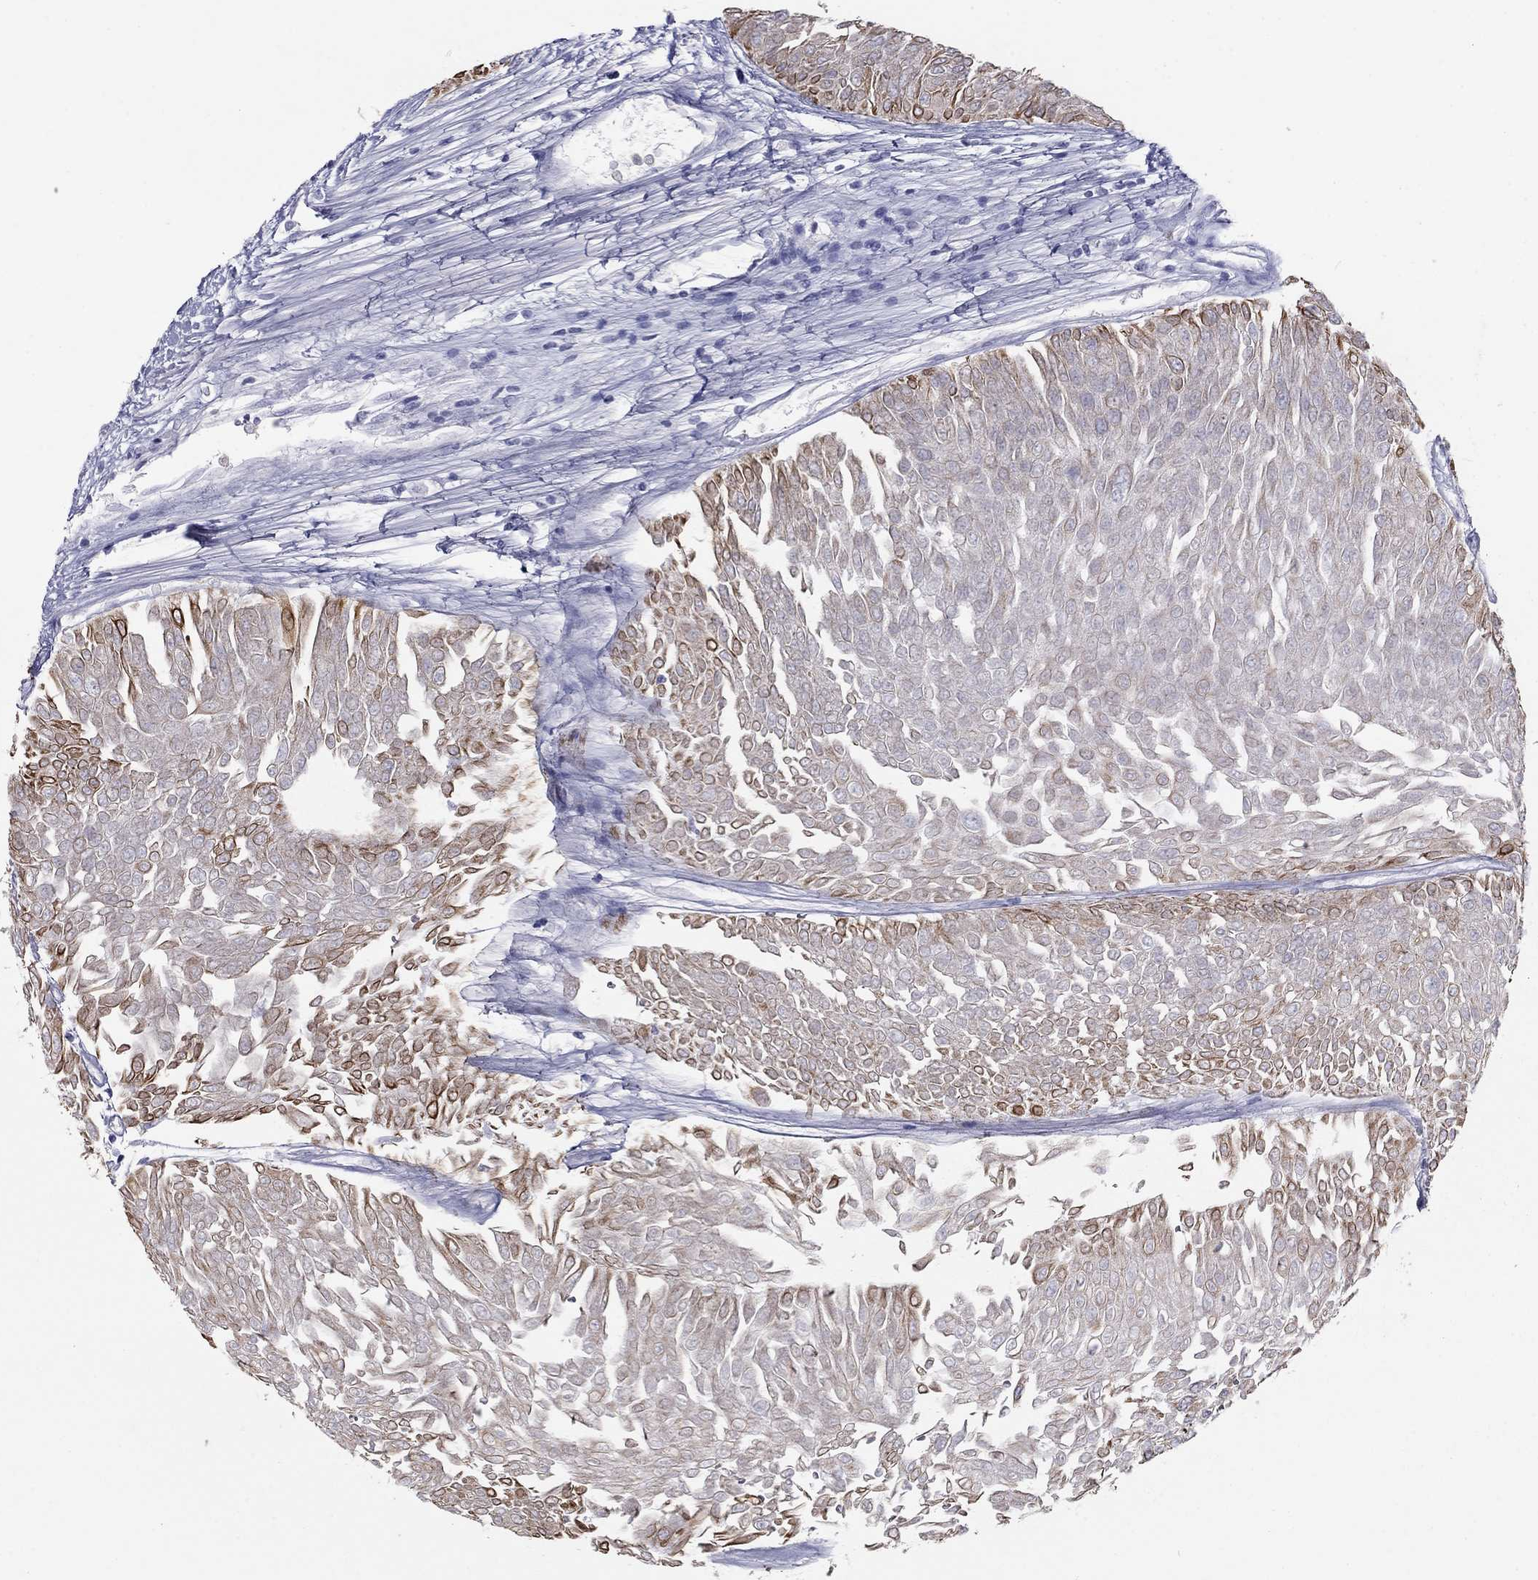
{"staining": {"intensity": "strong", "quantity": "<25%", "location": "cytoplasmic/membranous"}, "tissue": "urothelial cancer", "cell_type": "Tumor cells", "image_type": "cancer", "snomed": [{"axis": "morphology", "description": "Urothelial carcinoma, Low grade"}, {"axis": "topography", "description": "Urinary bladder"}], "caption": "Protein expression analysis of human urothelial cancer reveals strong cytoplasmic/membranous staining in about <25% of tumor cells.", "gene": "KRT75", "patient": {"sex": "male", "age": 67}}